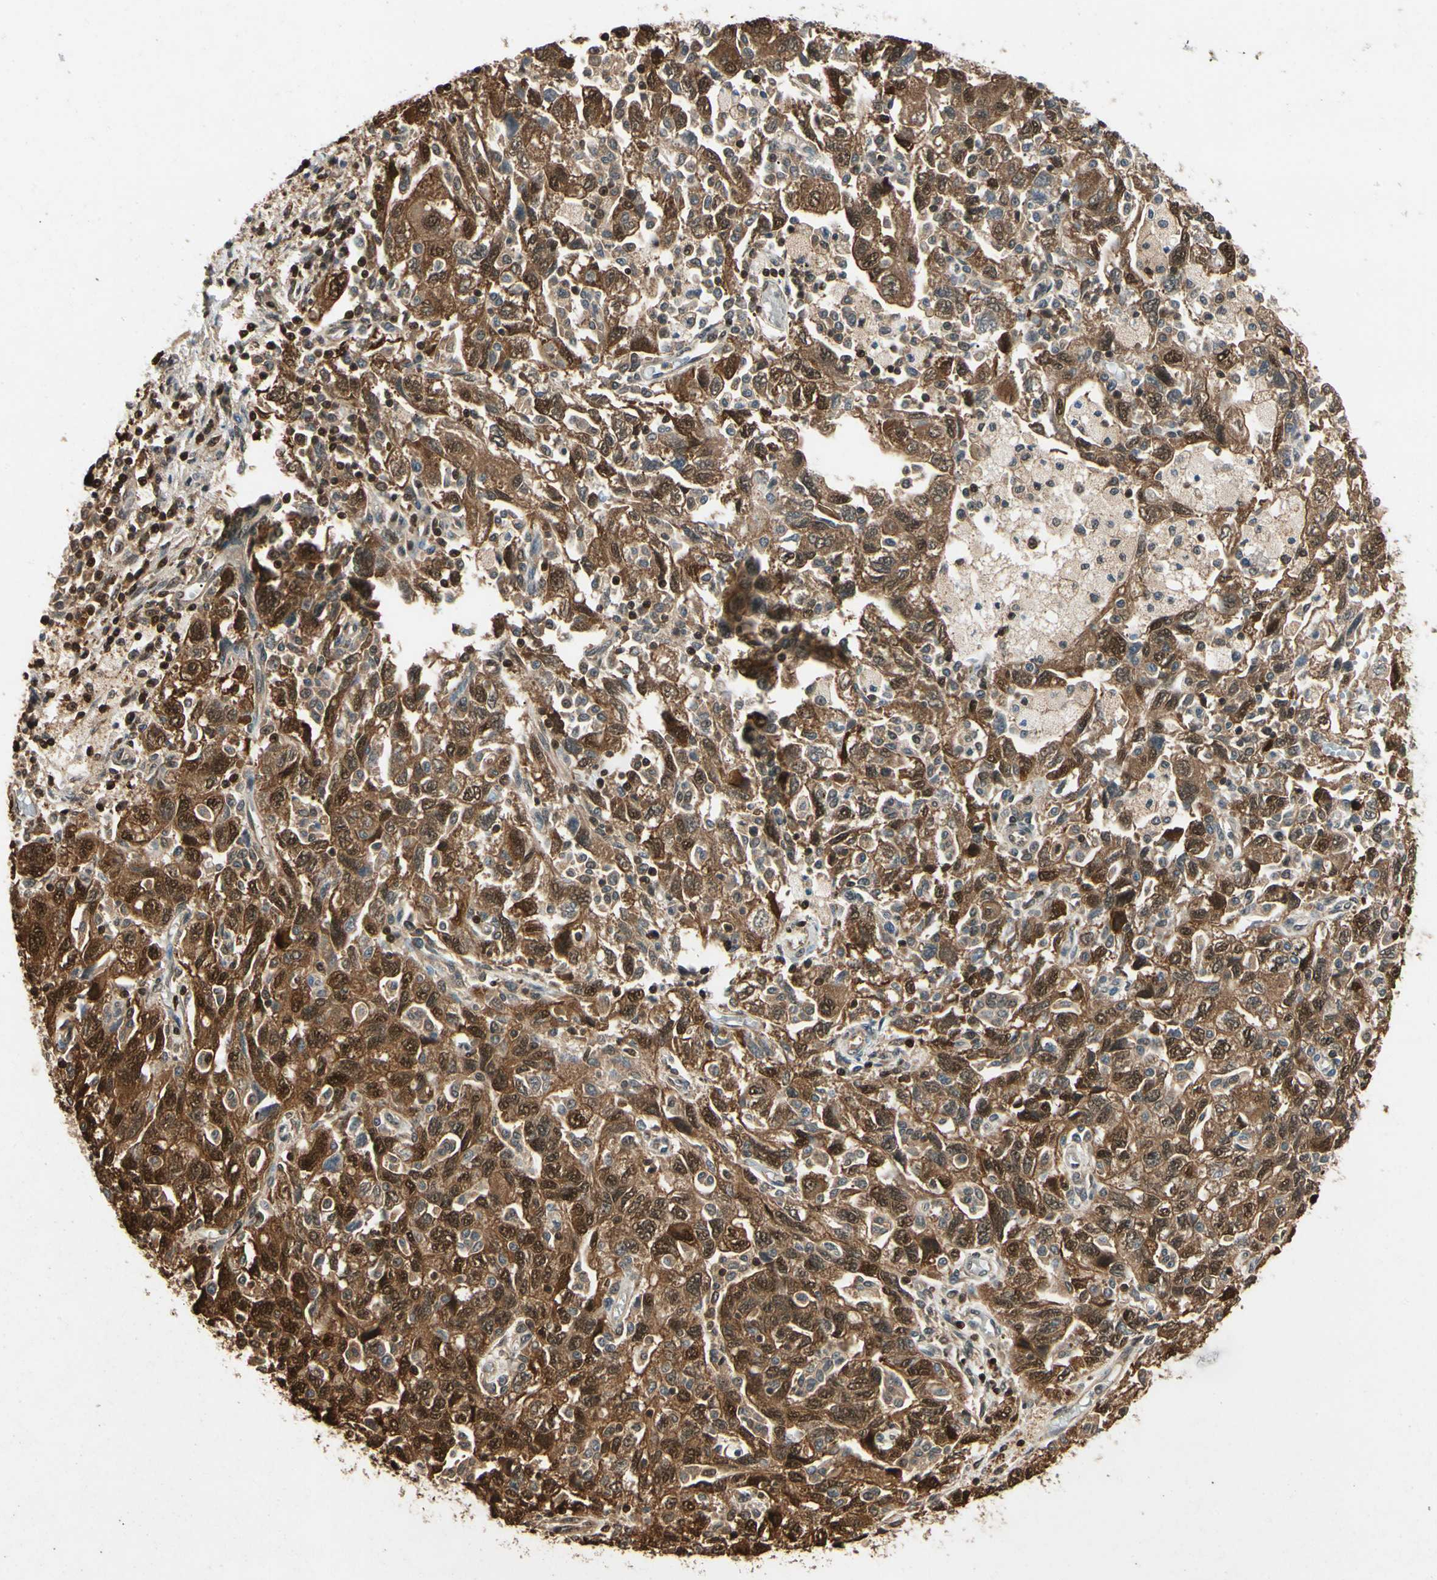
{"staining": {"intensity": "moderate", "quantity": ">75%", "location": "cytoplasmic/membranous,nuclear"}, "tissue": "ovarian cancer", "cell_type": "Tumor cells", "image_type": "cancer", "snomed": [{"axis": "morphology", "description": "Carcinoma, NOS"}, {"axis": "morphology", "description": "Cystadenocarcinoma, serous, NOS"}, {"axis": "topography", "description": "Ovary"}], "caption": "This is an image of immunohistochemistry (IHC) staining of carcinoma (ovarian), which shows moderate staining in the cytoplasmic/membranous and nuclear of tumor cells.", "gene": "YWHAQ", "patient": {"sex": "female", "age": 69}}